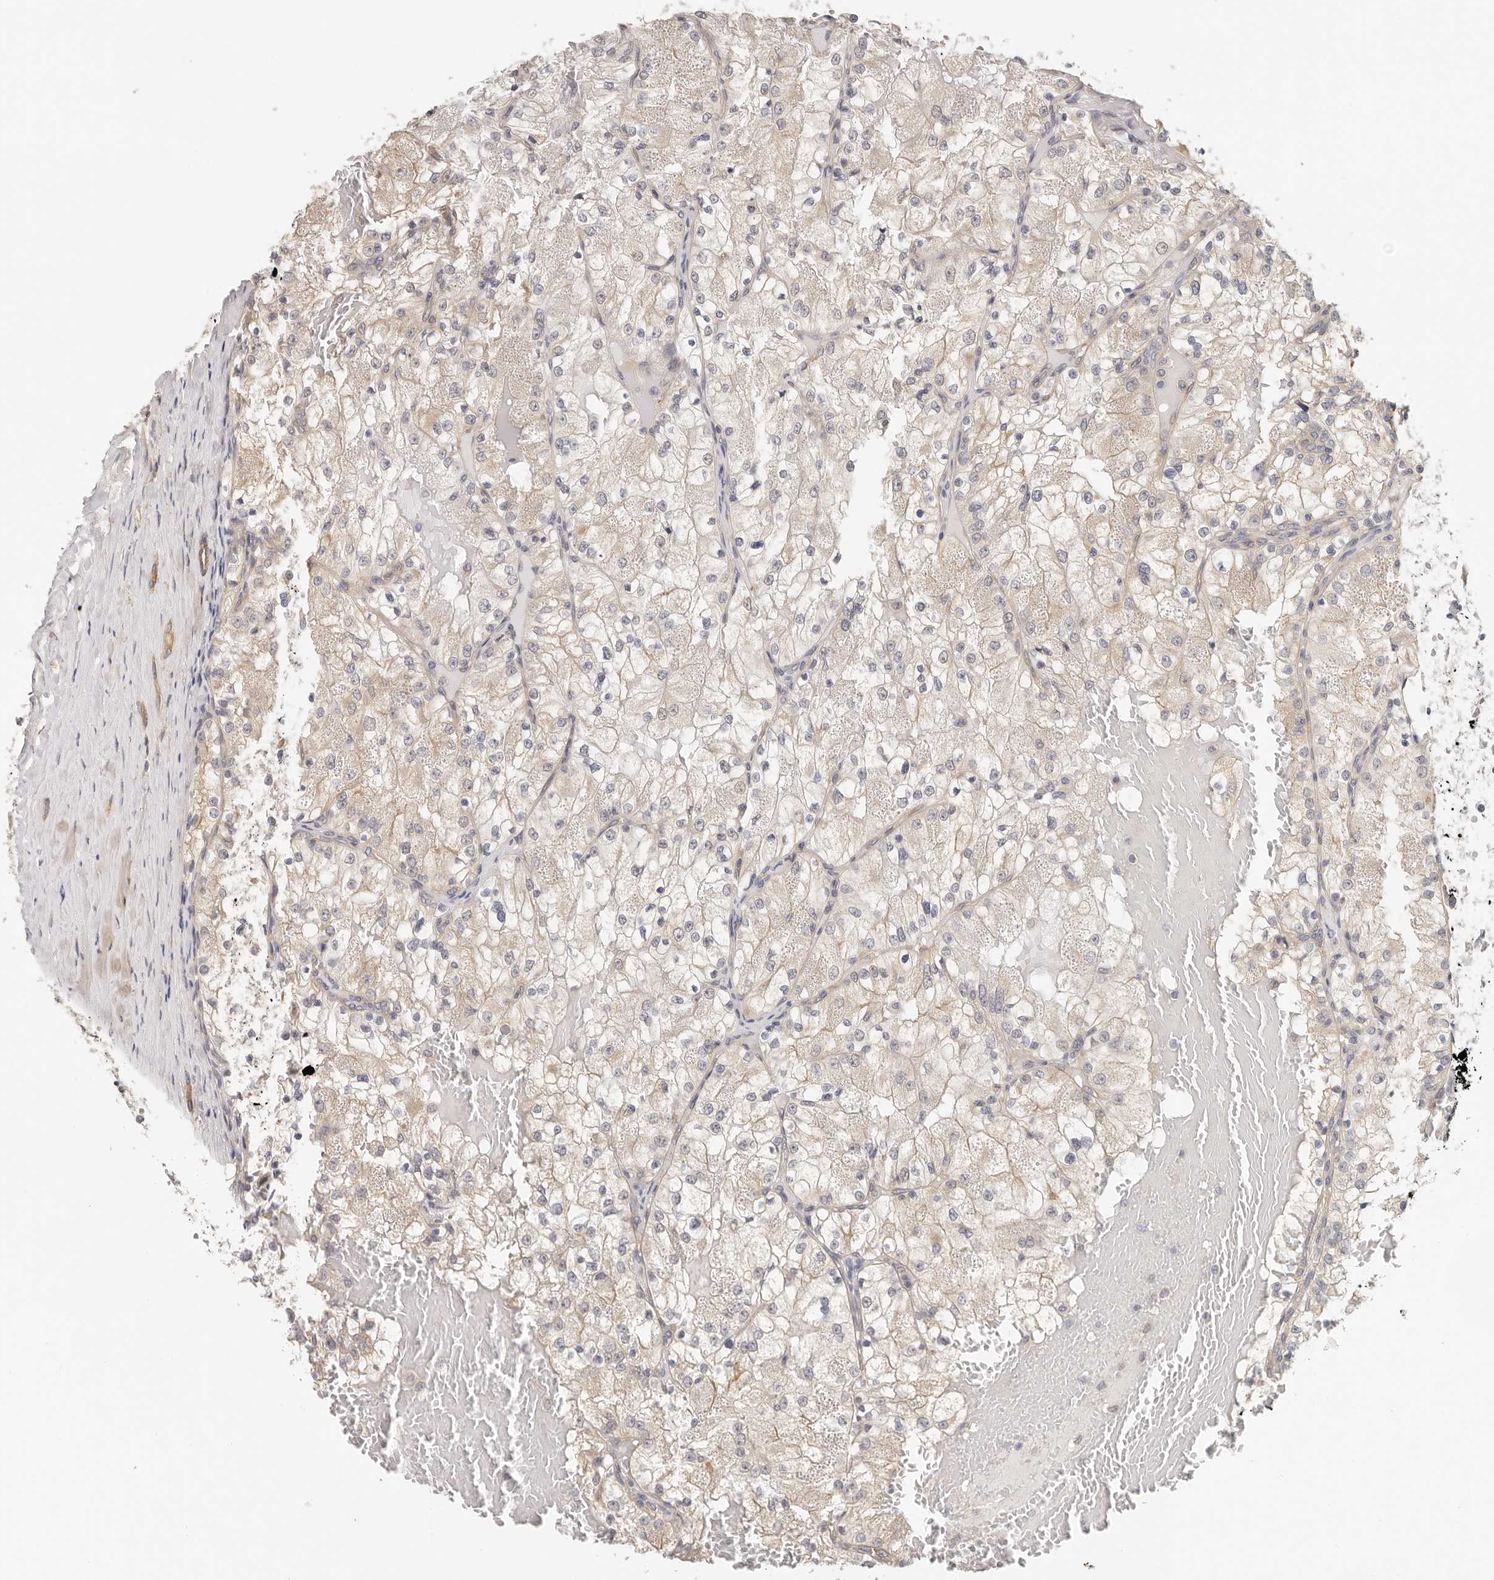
{"staining": {"intensity": "weak", "quantity": "<25%", "location": "cytoplasmic/membranous"}, "tissue": "renal cancer", "cell_type": "Tumor cells", "image_type": "cancer", "snomed": [{"axis": "morphology", "description": "Normal tissue, NOS"}, {"axis": "morphology", "description": "Adenocarcinoma, NOS"}, {"axis": "topography", "description": "Kidney"}], "caption": "A high-resolution image shows IHC staining of adenocarcinoma (renal), which exhibits no significant expression in tumor cells.", "gene": "AFDN", "patient": {"sex": "male", "age": 68}}